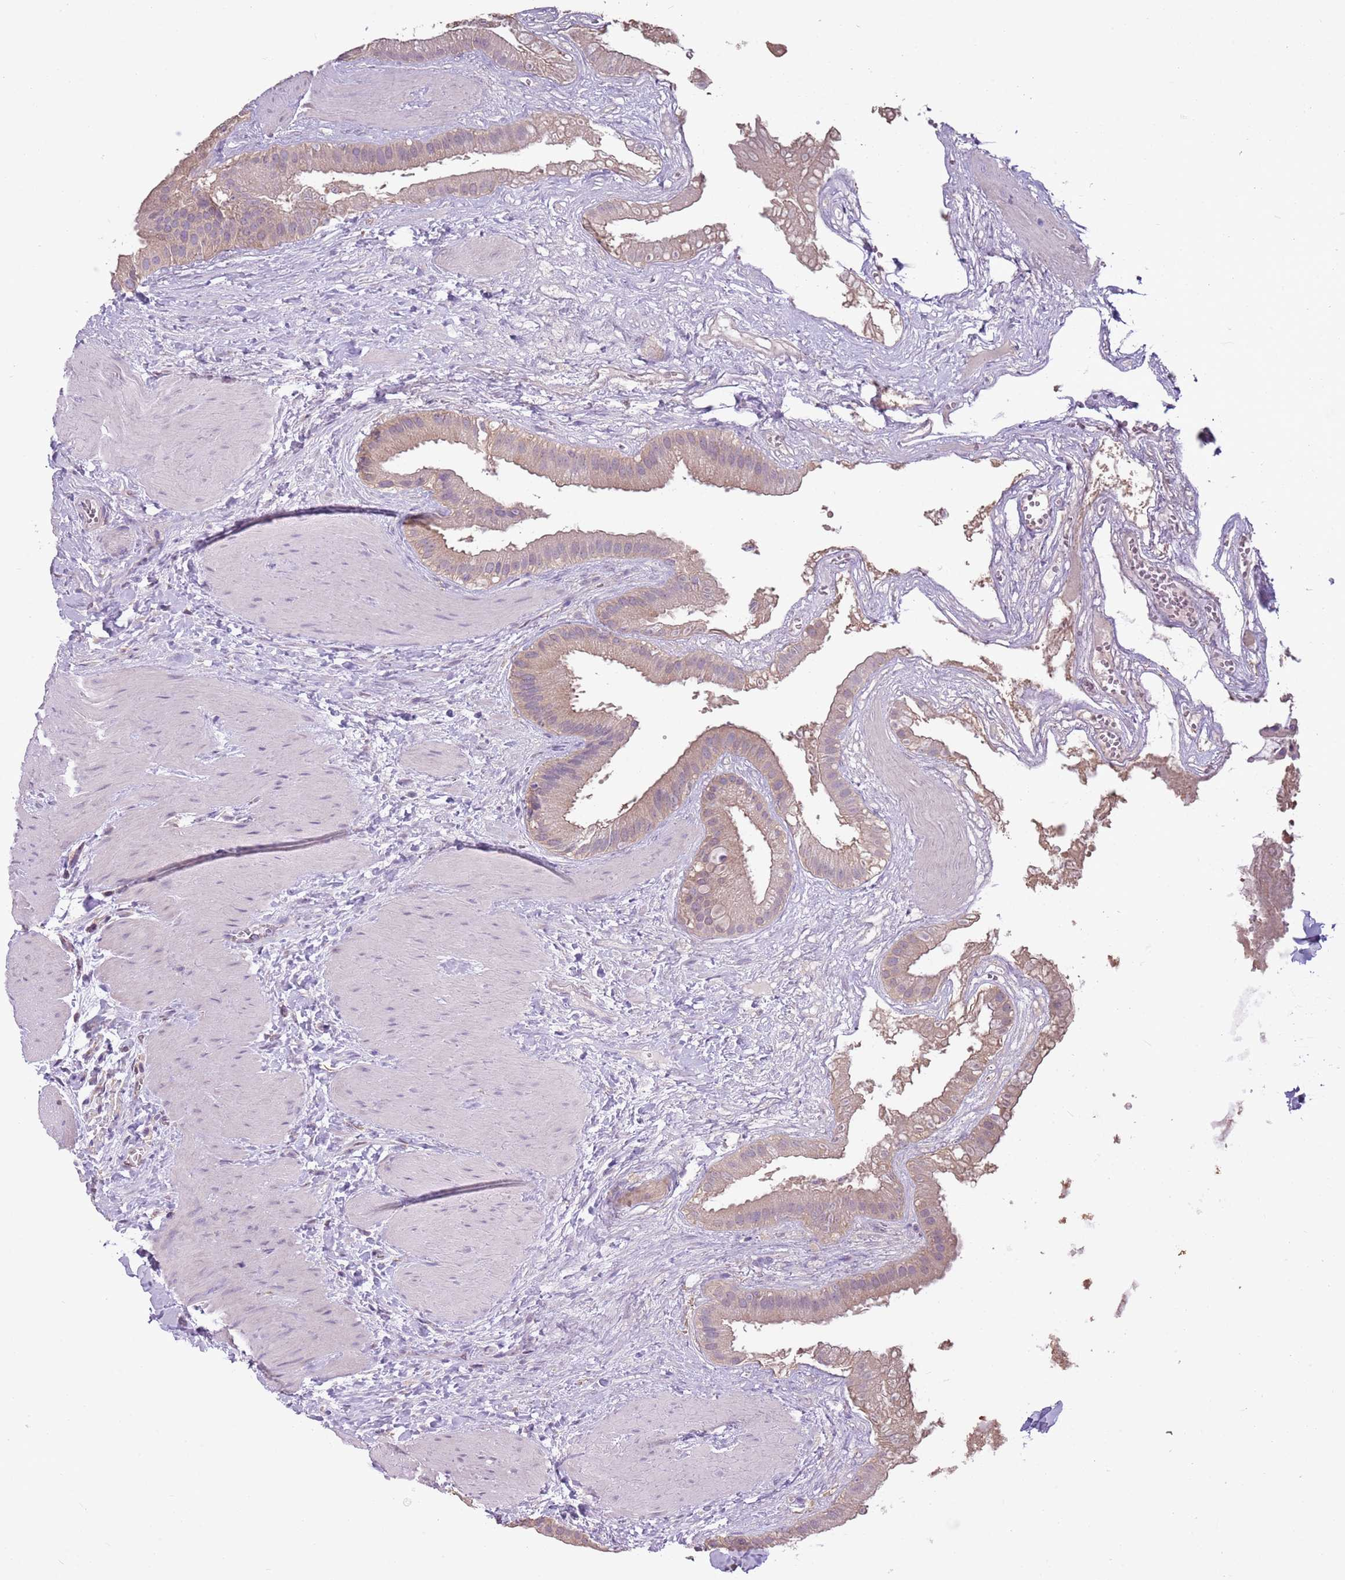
{"staining": {"intensity": "moderate", "quantity": ">75%", "location": "cytoplasmic/membranous"}, "tissue": "gallbladder", "cell_type": "Glandular cells", "image_type": "normal", "snomed": [{"axis": "morphology", "description": "Normal tissue, NOS"}, {"axis": "topography", "description": "Gallbladder"}], "caption": "Human gallbladder stained for a protein (brown) demonstrates moderate cytoplasmic/membranous positive positivity in approximately >75% of glandular cells.", "gene": "CAPN9", "patient": {"sex": "male", "age": 55}}